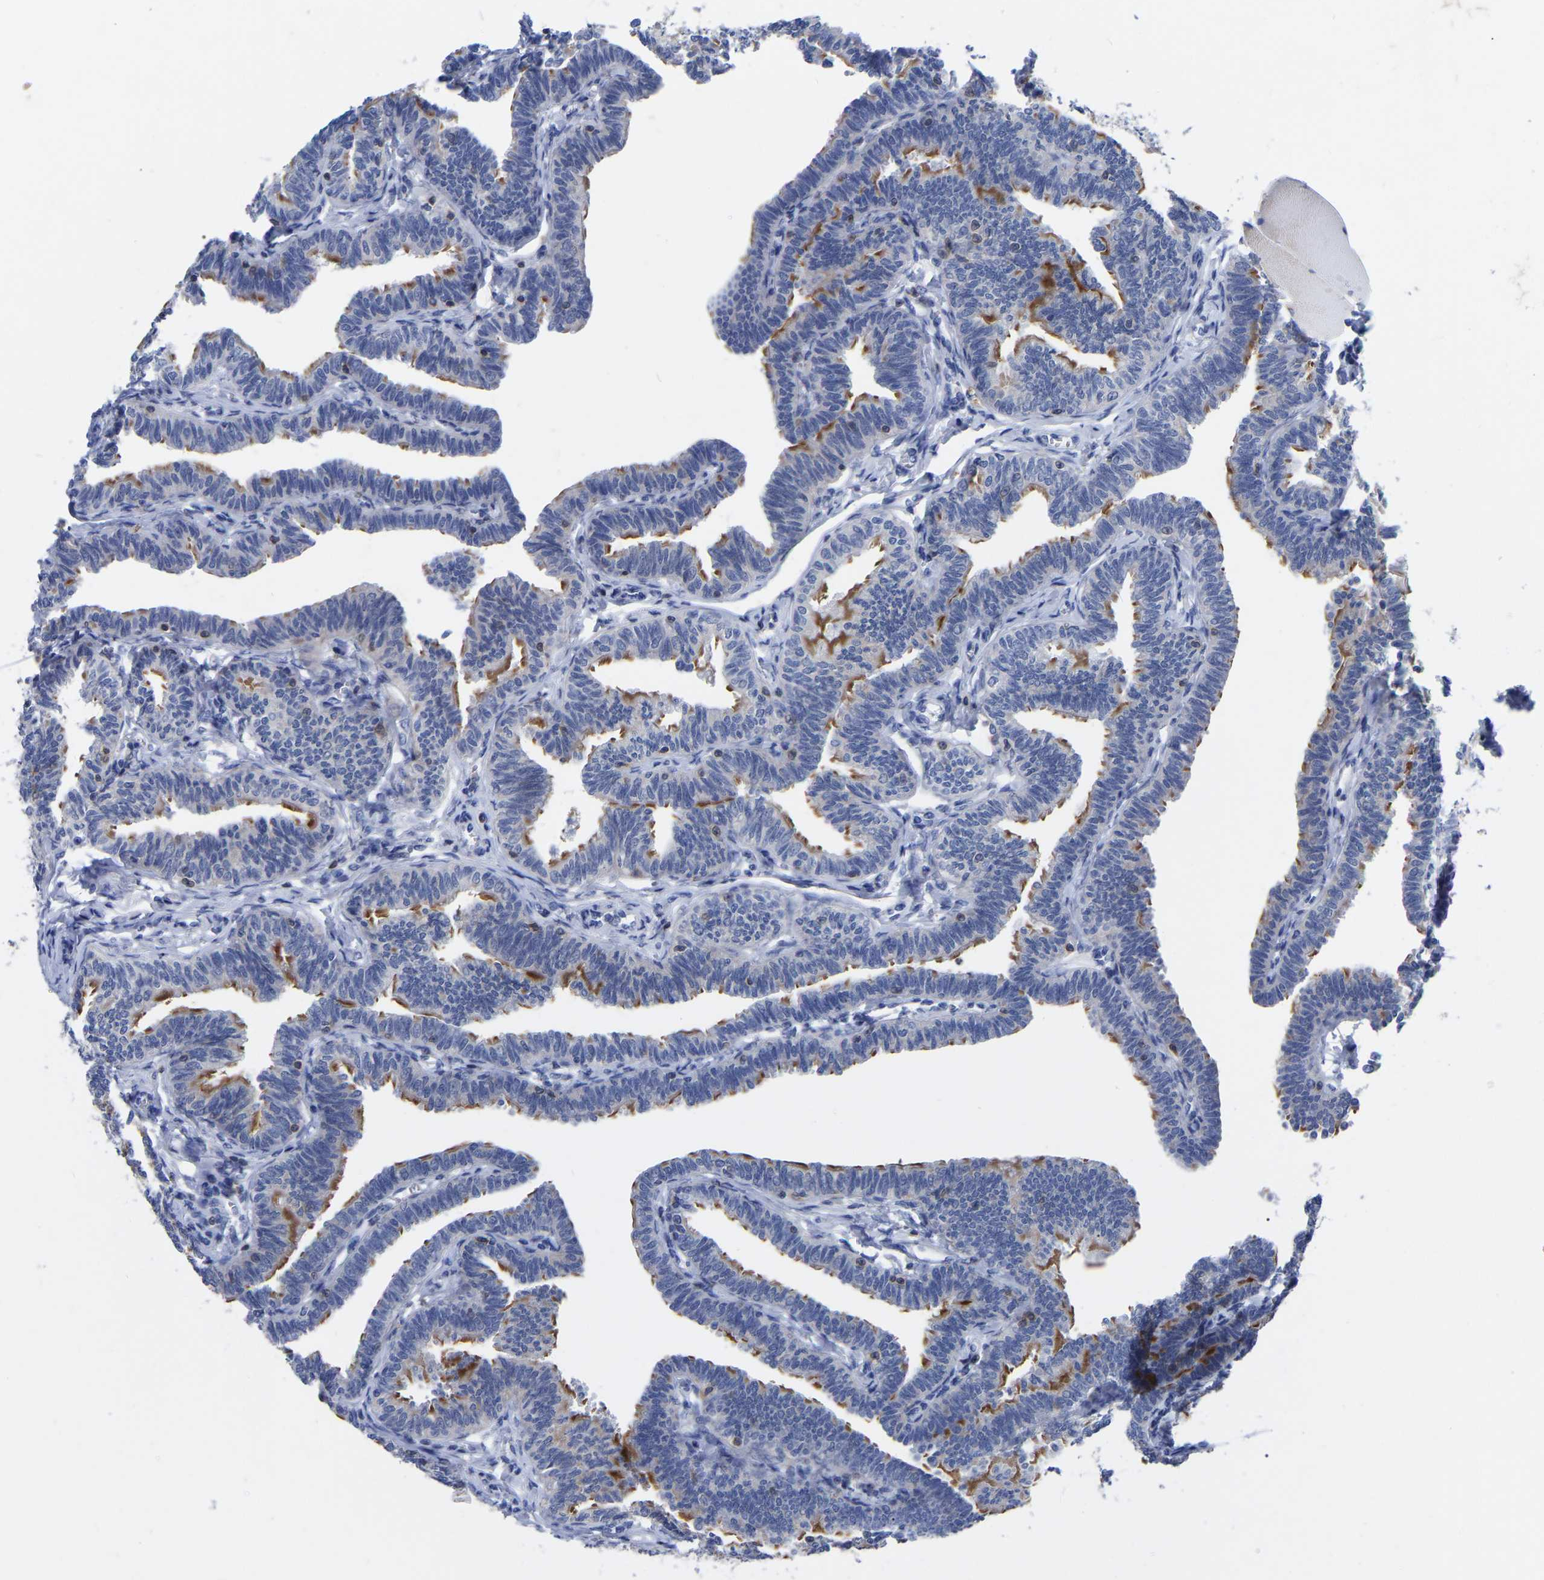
{"staining": {"intensity": "strong", "quantity": "<25%", "location": "cytoplasmic/membranous"}, "tissue": "fallopian tube", "cell_type": "Glandular cells", "image_type": "normal", "snomed": [{"axis": "morphology", "description": "Normal tissue, NOS"}, {"axis": "topography", "description": "Fallopian tube"}, {"axis": "topography", "description": "Ovary"}], "caption": "This image exhibits unremarkable fallopian tube stained with IHC to label a protein in brown. The cytoplasmic/membranous of glandular cells show strong positivity for the protein. Nuclei are counter-stained blue.", "gene": "PTPN7", "patient": {"sex": "female", "age": 23}}